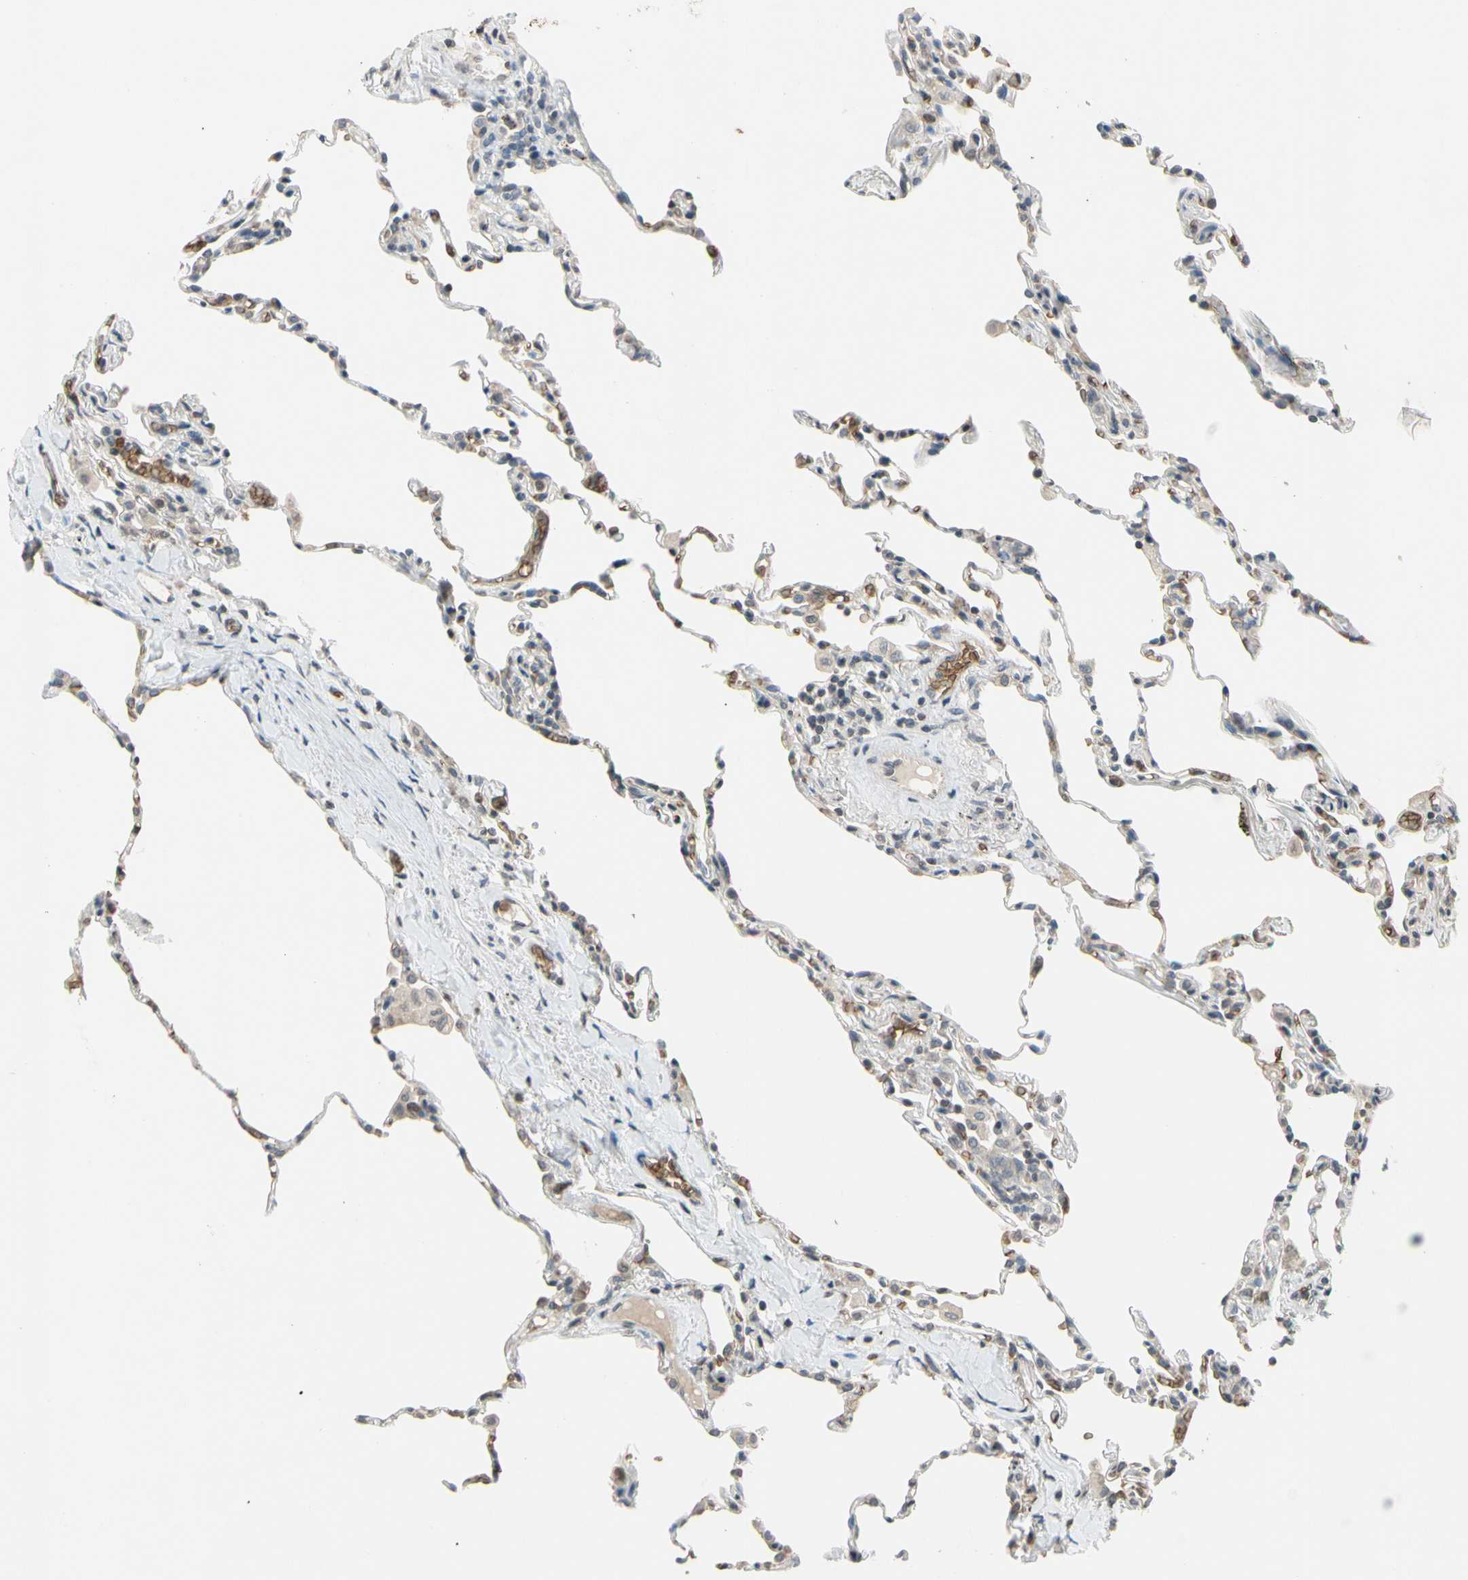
{"staining": {"intensity": "weak", "quantity": "25%-75%", "location": "cytoplasmic/membranous"}, "tissue": "lung", "cell_type": "Alveolar cells", "image_type": "normal", "snomed": [{"axis": "morphology", "description": "Normal tissue, NOS"}, {"axis": "topography", "description": "Lung"}], "caption": "Immunohistochemistry (DAB (3,3'-diaminobenzidine)) staining of normal lung displays weak cytoplasmic/membranous protein staining in about 25%-75% of alveolar cells. Using DAB (brown) and hematoxylin (blue) stains, captured at high magnification using brightfield microscopy.", "gene": "GYPC", "patient": {"sex": "male", "age": 59}}